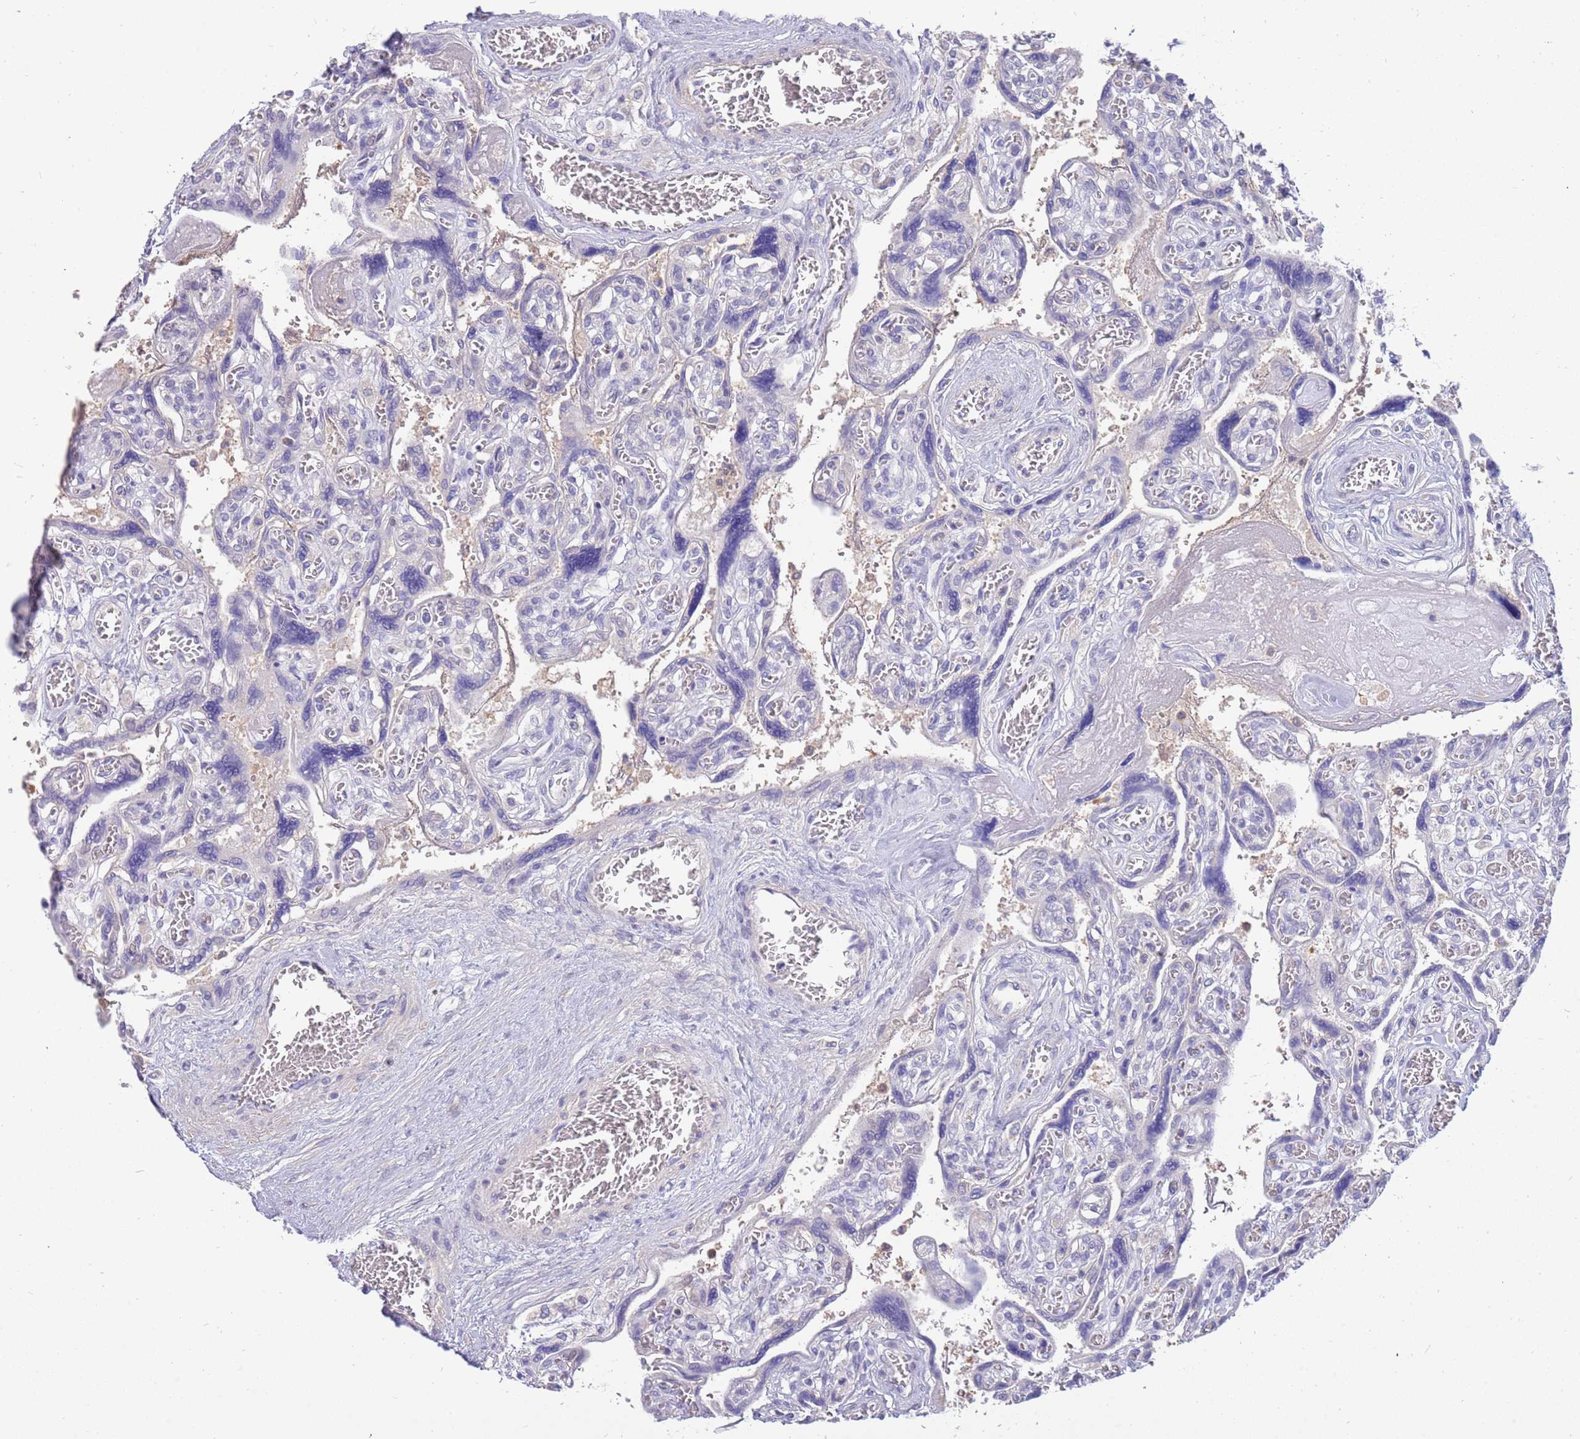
{"staining": {"intensity": "negative", "quantity": "none", "location": "none"}, "tissue": "placenta", "cell_type": "Trophoblastic cells", "image_type": "normal", "snomed": [{"axis": "morphology", "description": "Normal tissue, NOS"}, {"axis": "topography", "description": "Placenta"}], "caption": "A photomicrograph of human placenta is negative for staining in trophoblastic cells. (Stains: DAB immunohistochemistry (IHC) with hematoxylin counter stain, Microscopy: brightfield microscopy at high magnification).", "gene": "AP5S1", "patient": {"sex": "female", "age": 39}}